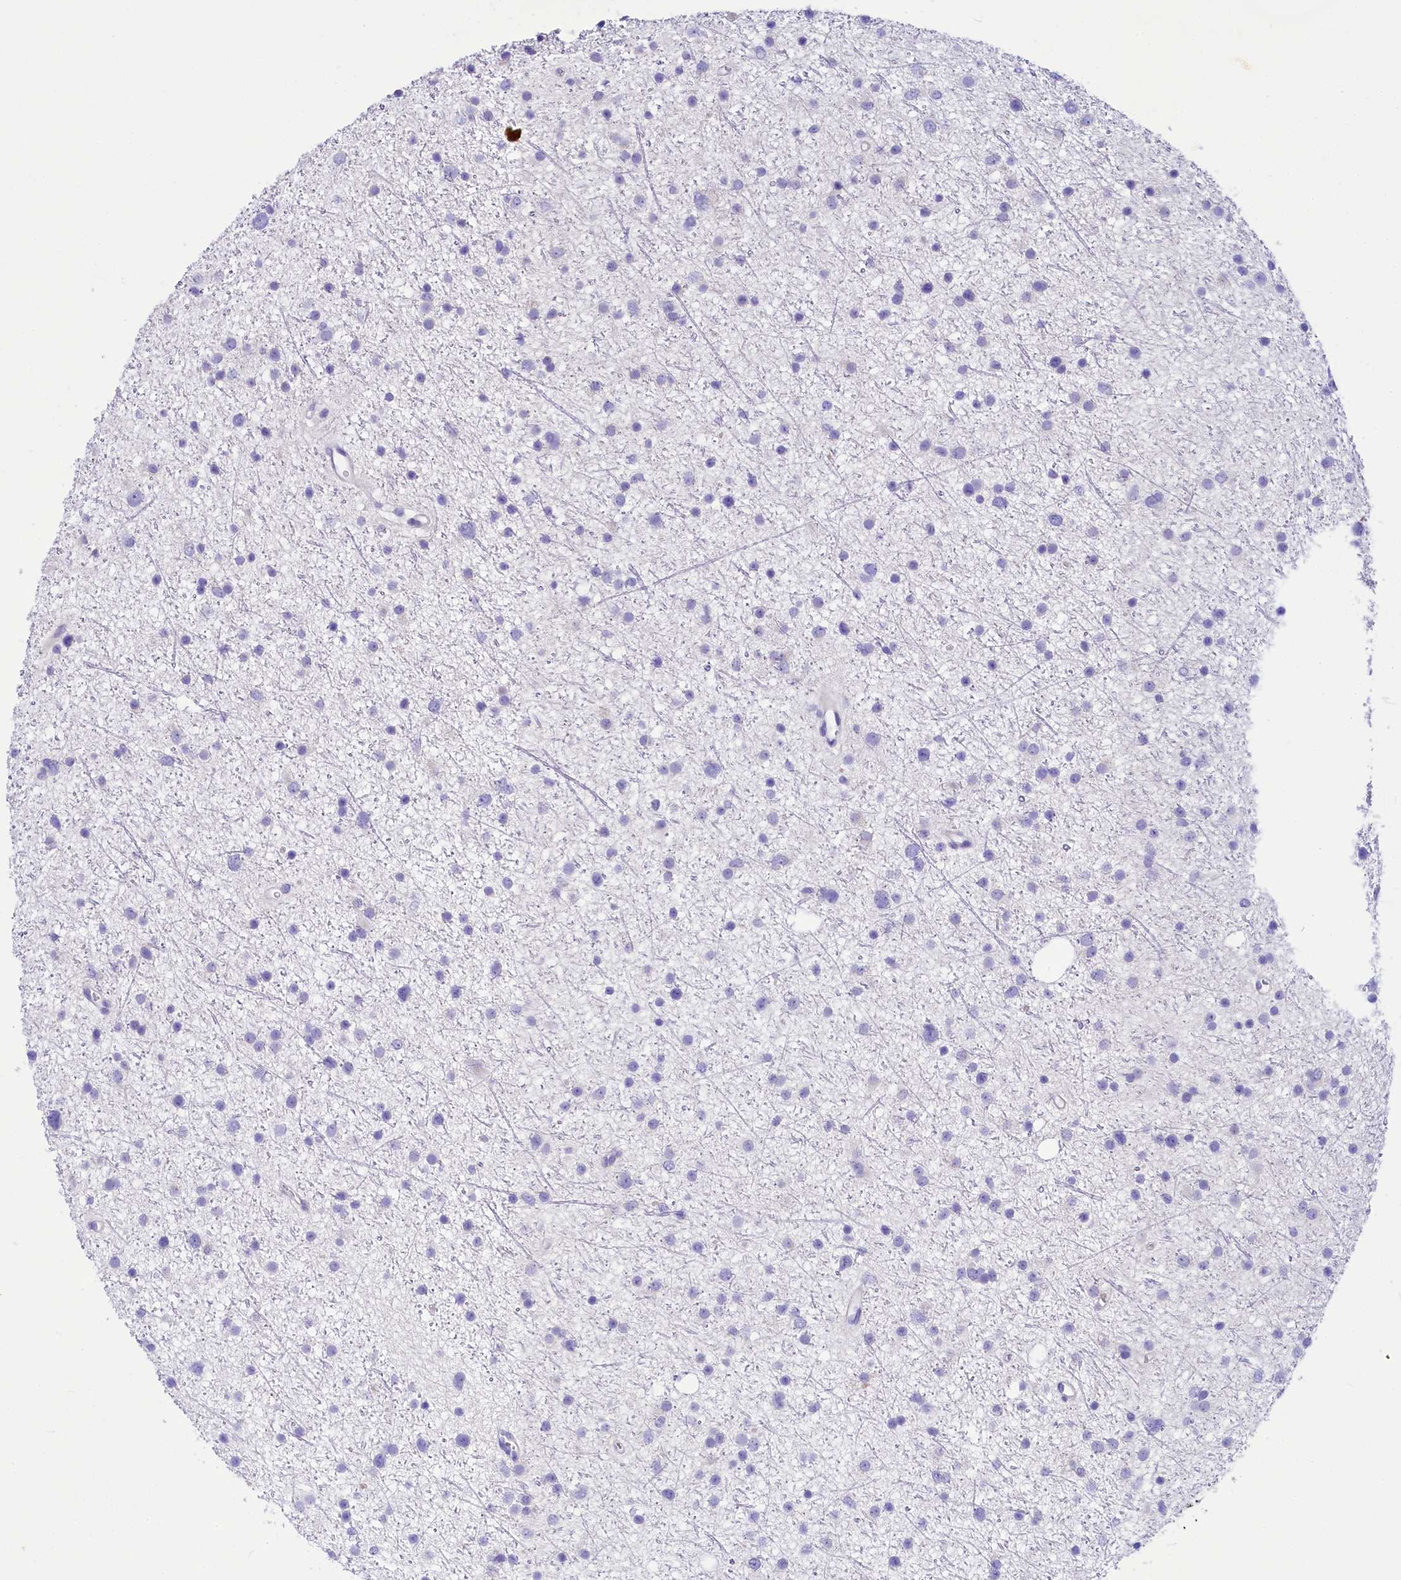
{"staining": {"intensity": "negative", "quantity": "none", "location": "none"}, "tissue": "glioma", "cell_type": "Tumor cells", "image_type": "cancer", "snomed": [{"axis": "morphology", "description": "Glioma, malignant, Low grade"}, {"axis": "topography", "description": "Cerebral cortex"}], "caption": "Micrograph shows no significant protein expression in tumor cells of low-grade glioma (malignant).", "gene": "TTC36", "patient": {"sex": "female", "age": 39}}